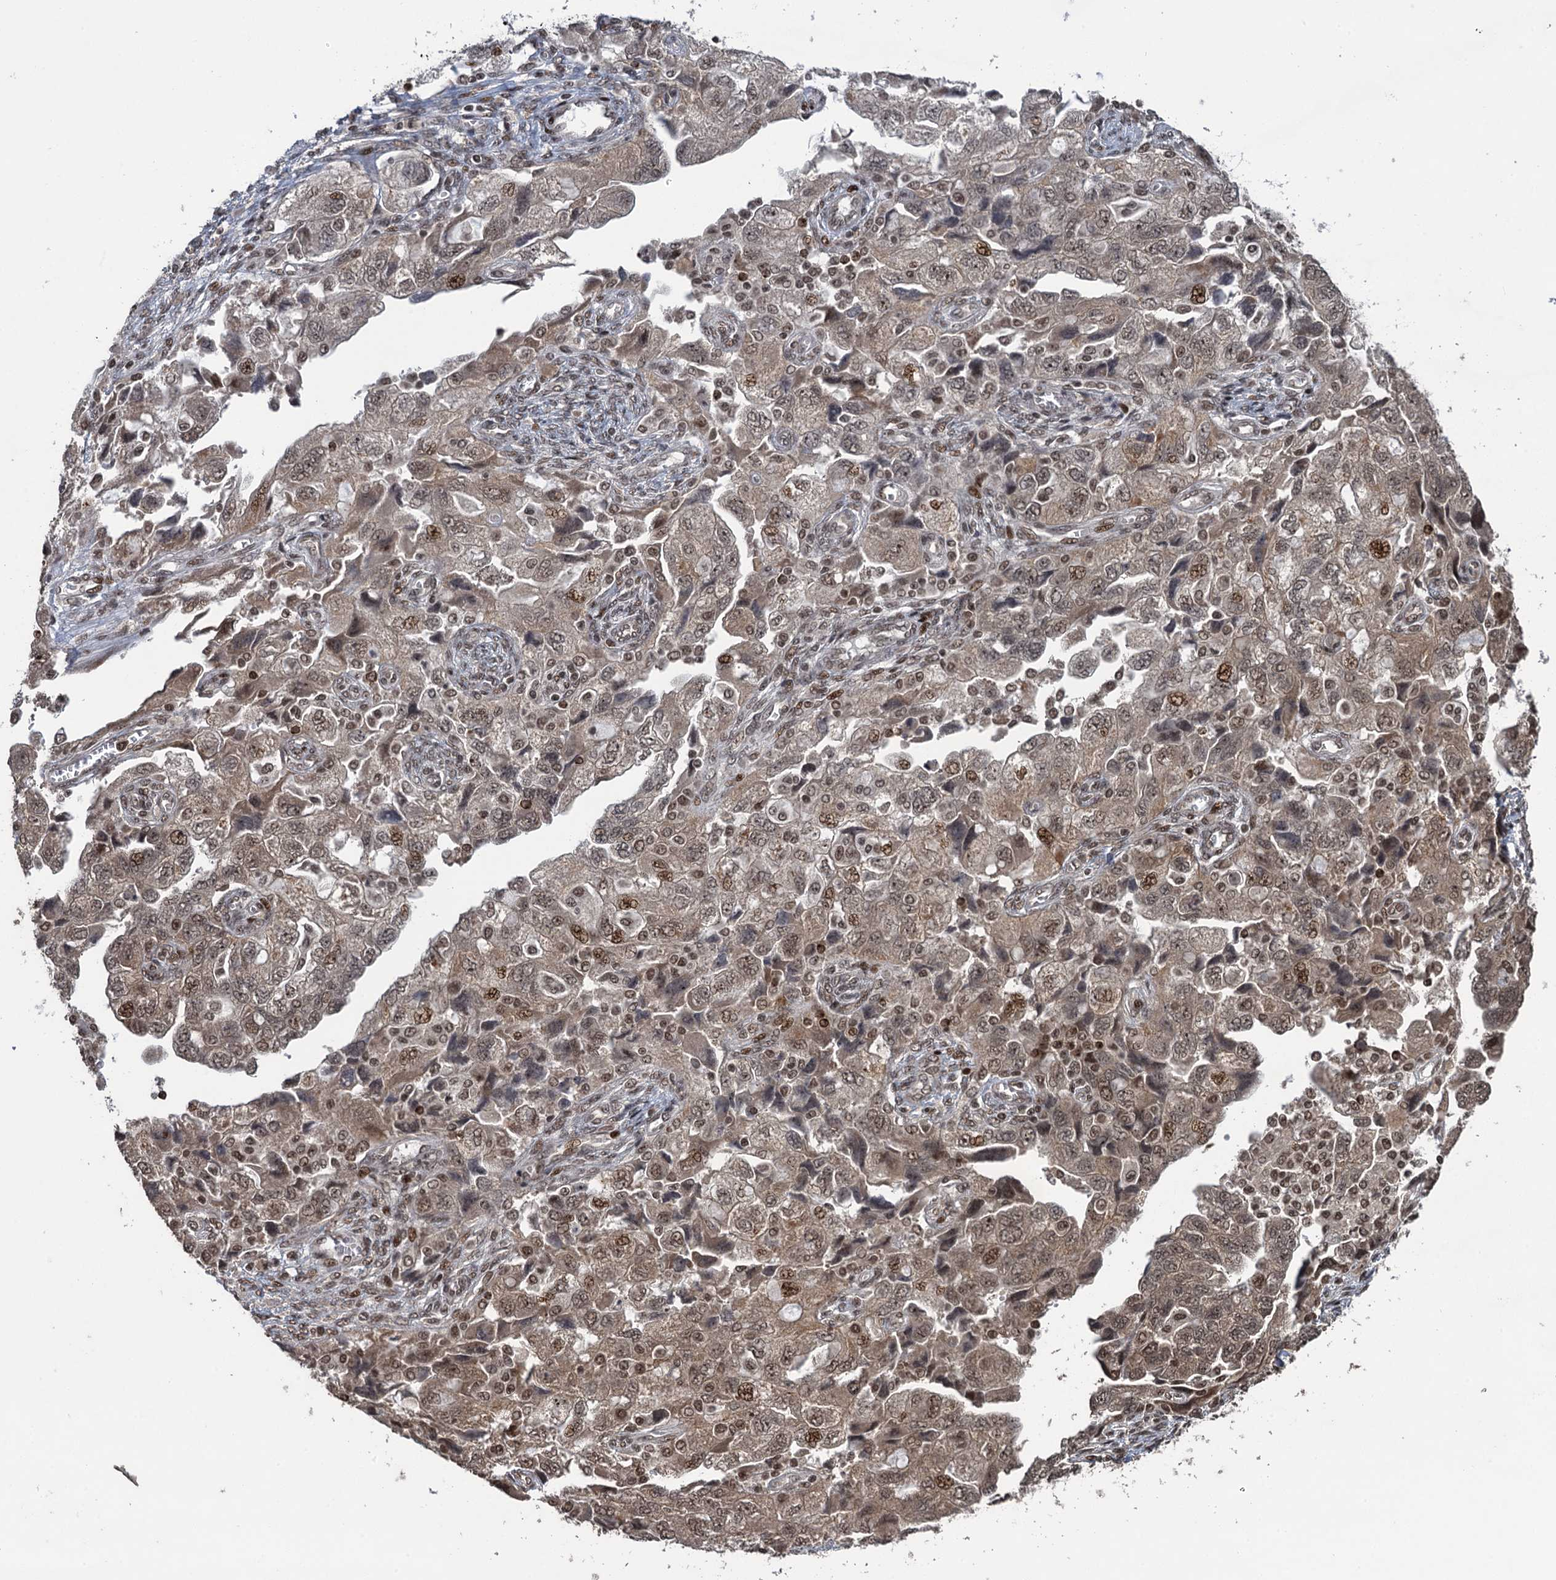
{"staining": {"intensity": "moderate", "quantity": ">75%", "location": "nuclear"}, "tissue": "ovarian cancer", "cell_type": "Tumor cells", "image_type": "cancer", "snomed": [{"axis": "morphology", "description": "Carcinoma, NOS"}, {"axis": "morphology", "description": "Cystadenocarcinoma, serous, NOS"}, {"axis": "topography", "description": "Ovary"}], "caption": "Ovarian carcinoma stained for a protein reveals moderate nuclear positivity in tumor cells. The staining was performed using DAB (3,3'-diaminobenzidine) to visualize the protein expression in brown, while the nuclei were stained in blue with hematoxylin (Magnification: 20x).", "gene": "ZNF169", "patient": {"sex": "female", "age": 69}}